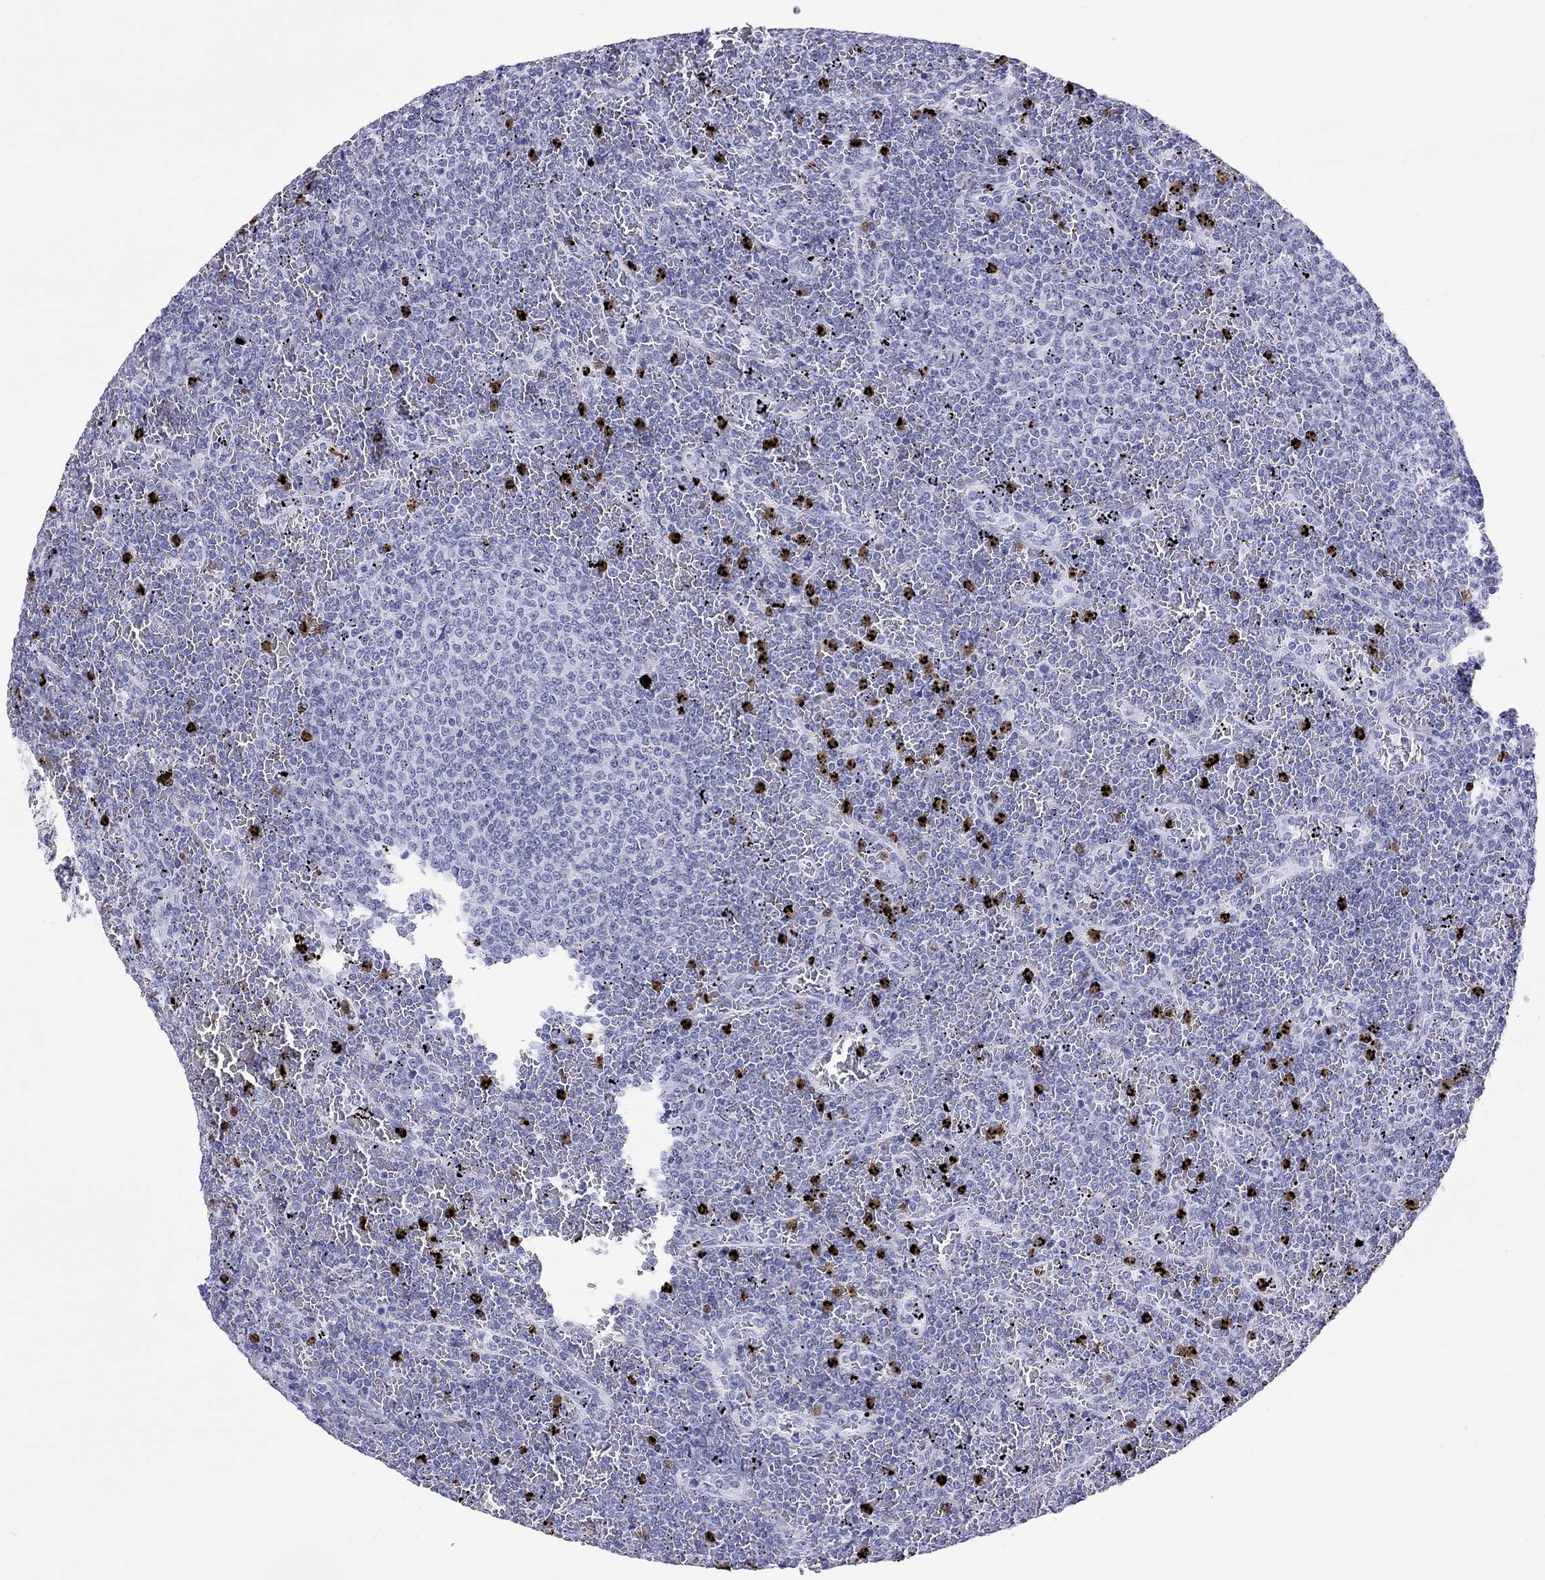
{"staining": {"intensity": "negative", "quantity": "none", "location": "none"}, "tissue": "lymphoma", "cell_type": "Tumor cells", "image_type": "cancer", "snomed": [{"axis": "morphology", "description": "Malignant lymphoma, non-Hodgkin's type, Low grade"}, {"axis": "topography", "description": "Spleen"}], "caption": "Protein analysis of low-grade malignant lymphoma, non-Hodgkin's type displays no significant staining in tumor cells. (Stains: DAB (3,3'-diaminobenzidine) immunohistochemistry with hematoxylin counter stain, Microscopy: brightfield microscopy at high magnification).", "gene": "SLAMF1", "patient": {"sex": "female", "age": 77}}